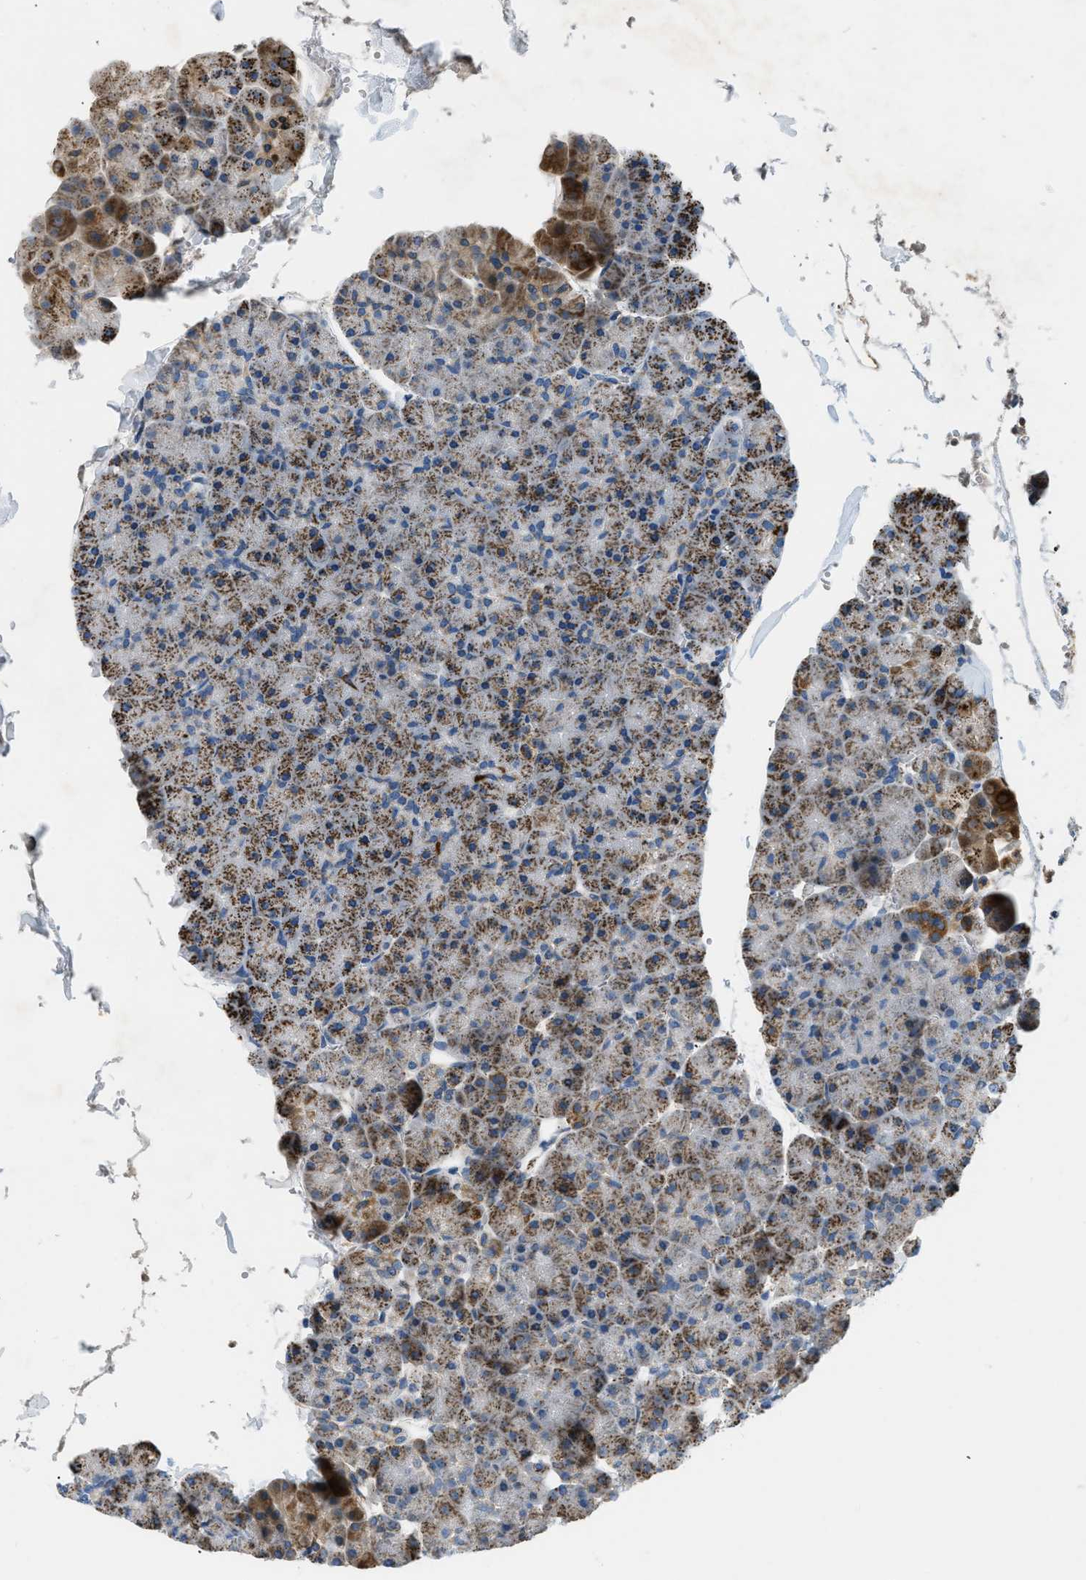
{"staining": {"intensity": "moderate", "quantity": ">75%", "location": "cytoplasmic/membranous"}, "tissue": "pancreas", "cell_type": "Exocrine glandular cells", "image_type": "normal", "snomed": [{"axis": "morphology", "description": "Normal tissue, NOS"}, {"axis": "topography", "description": "Pancreas"}], "caption": "Immunohistochemistry of unremarkable human pancreas displays medium levels of moderate cytoplasmic/membranous positivity in about >75% of exocrine glandular cells. The protein is shown in brown color, while the nuclei are stained blue.", "gene": "ACADVL", "patient": {"sex": "male", "age": 35}}